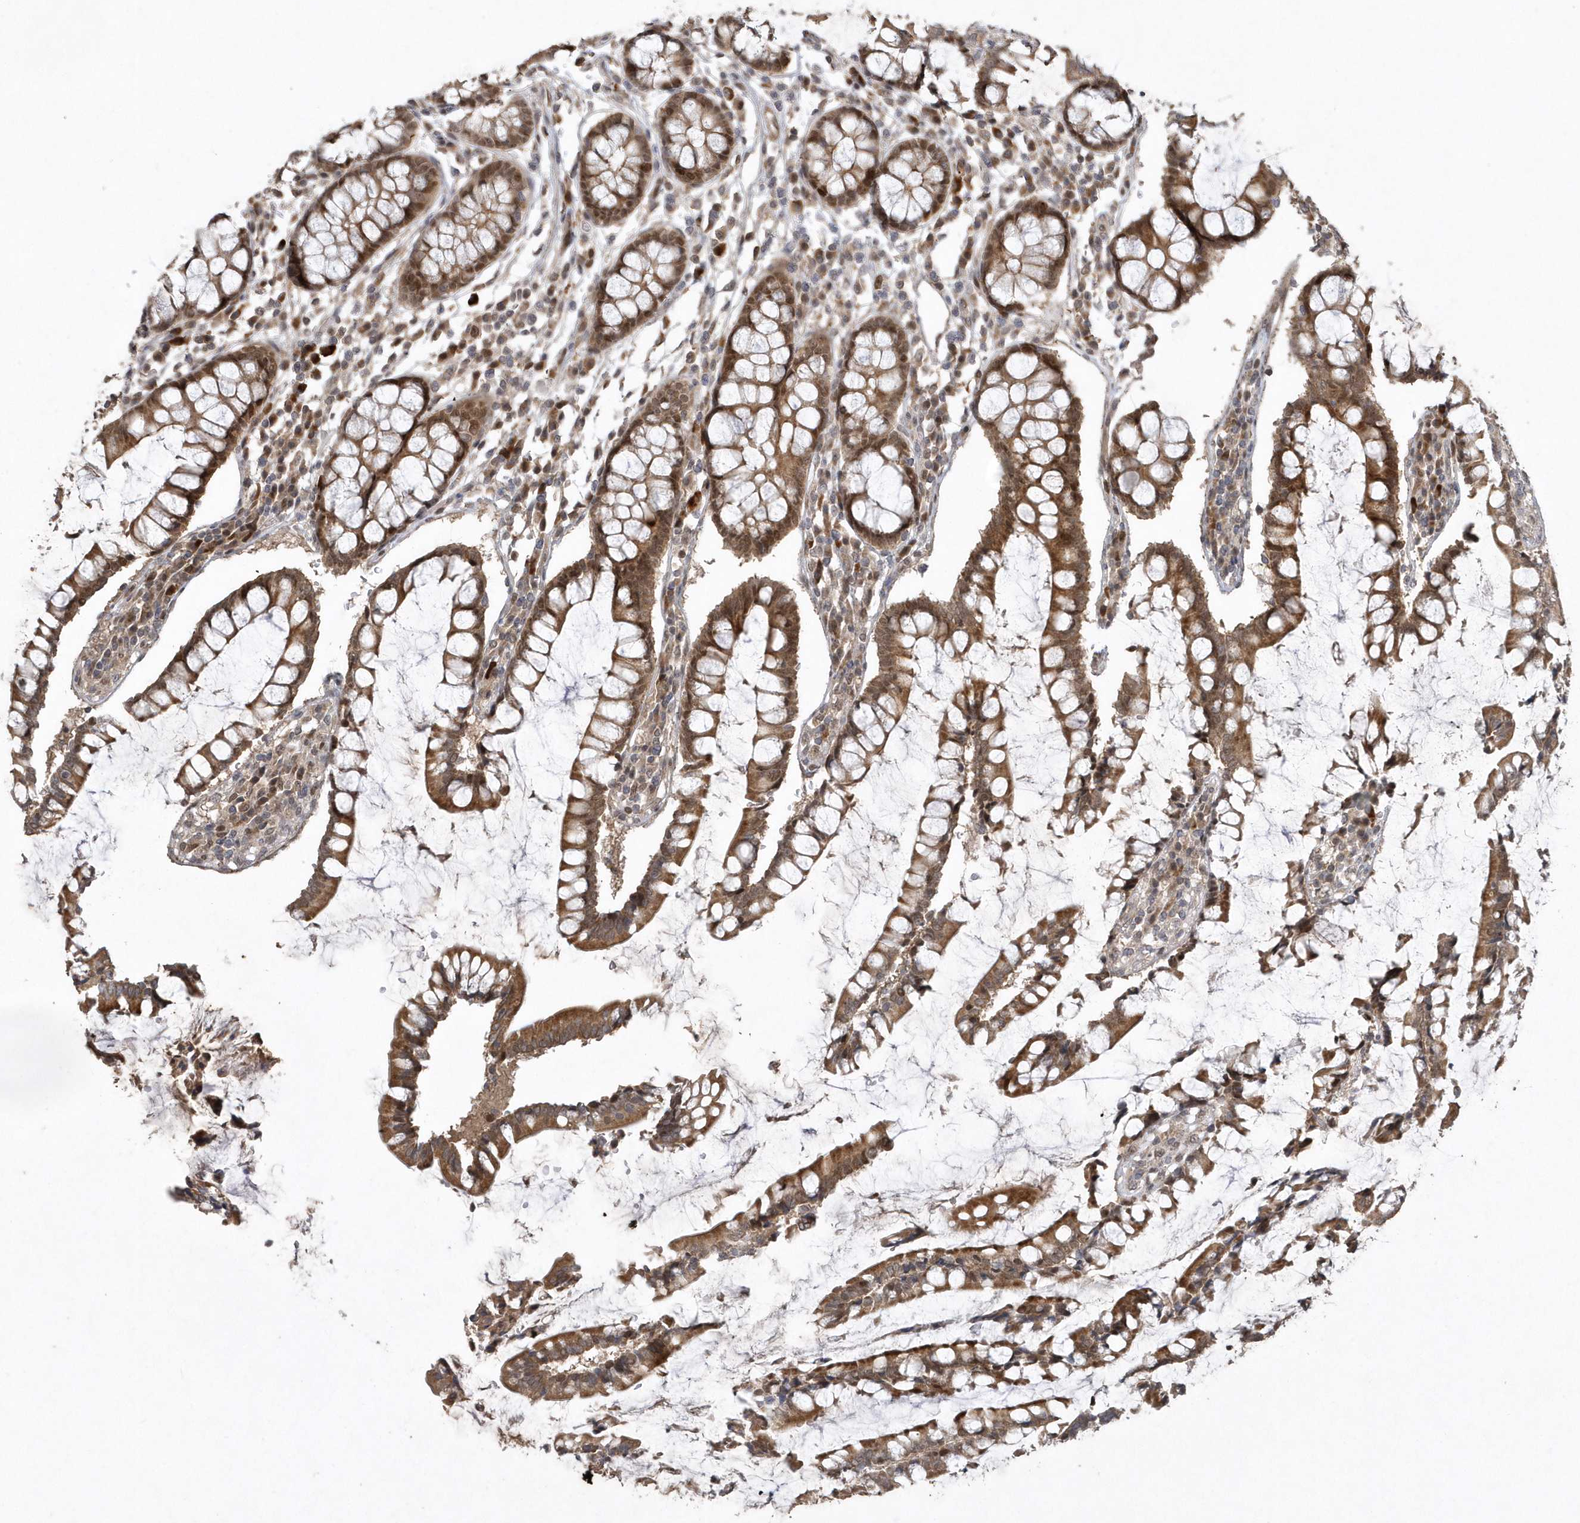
{"staining": {"intensity": "moderate", "quantity": ">75%", "location": "cytoplasmic/membranous"}, "tissue": "colon", "cell_type": "Endothelial cells", "image_type": "normal", "snomed": [{"axis": "morphology", "description": "Normal tissue, NOS"}, {"axis": "topography", "description": "Colon"}], "caption": "Colon stained for a protein (brown) demonstrates moderate cytoplasmic/membranous positive positivity in about >75% of endothelial cells.", "gene": "TRAIP", "patient": {"sex": "female", "age": 79}}